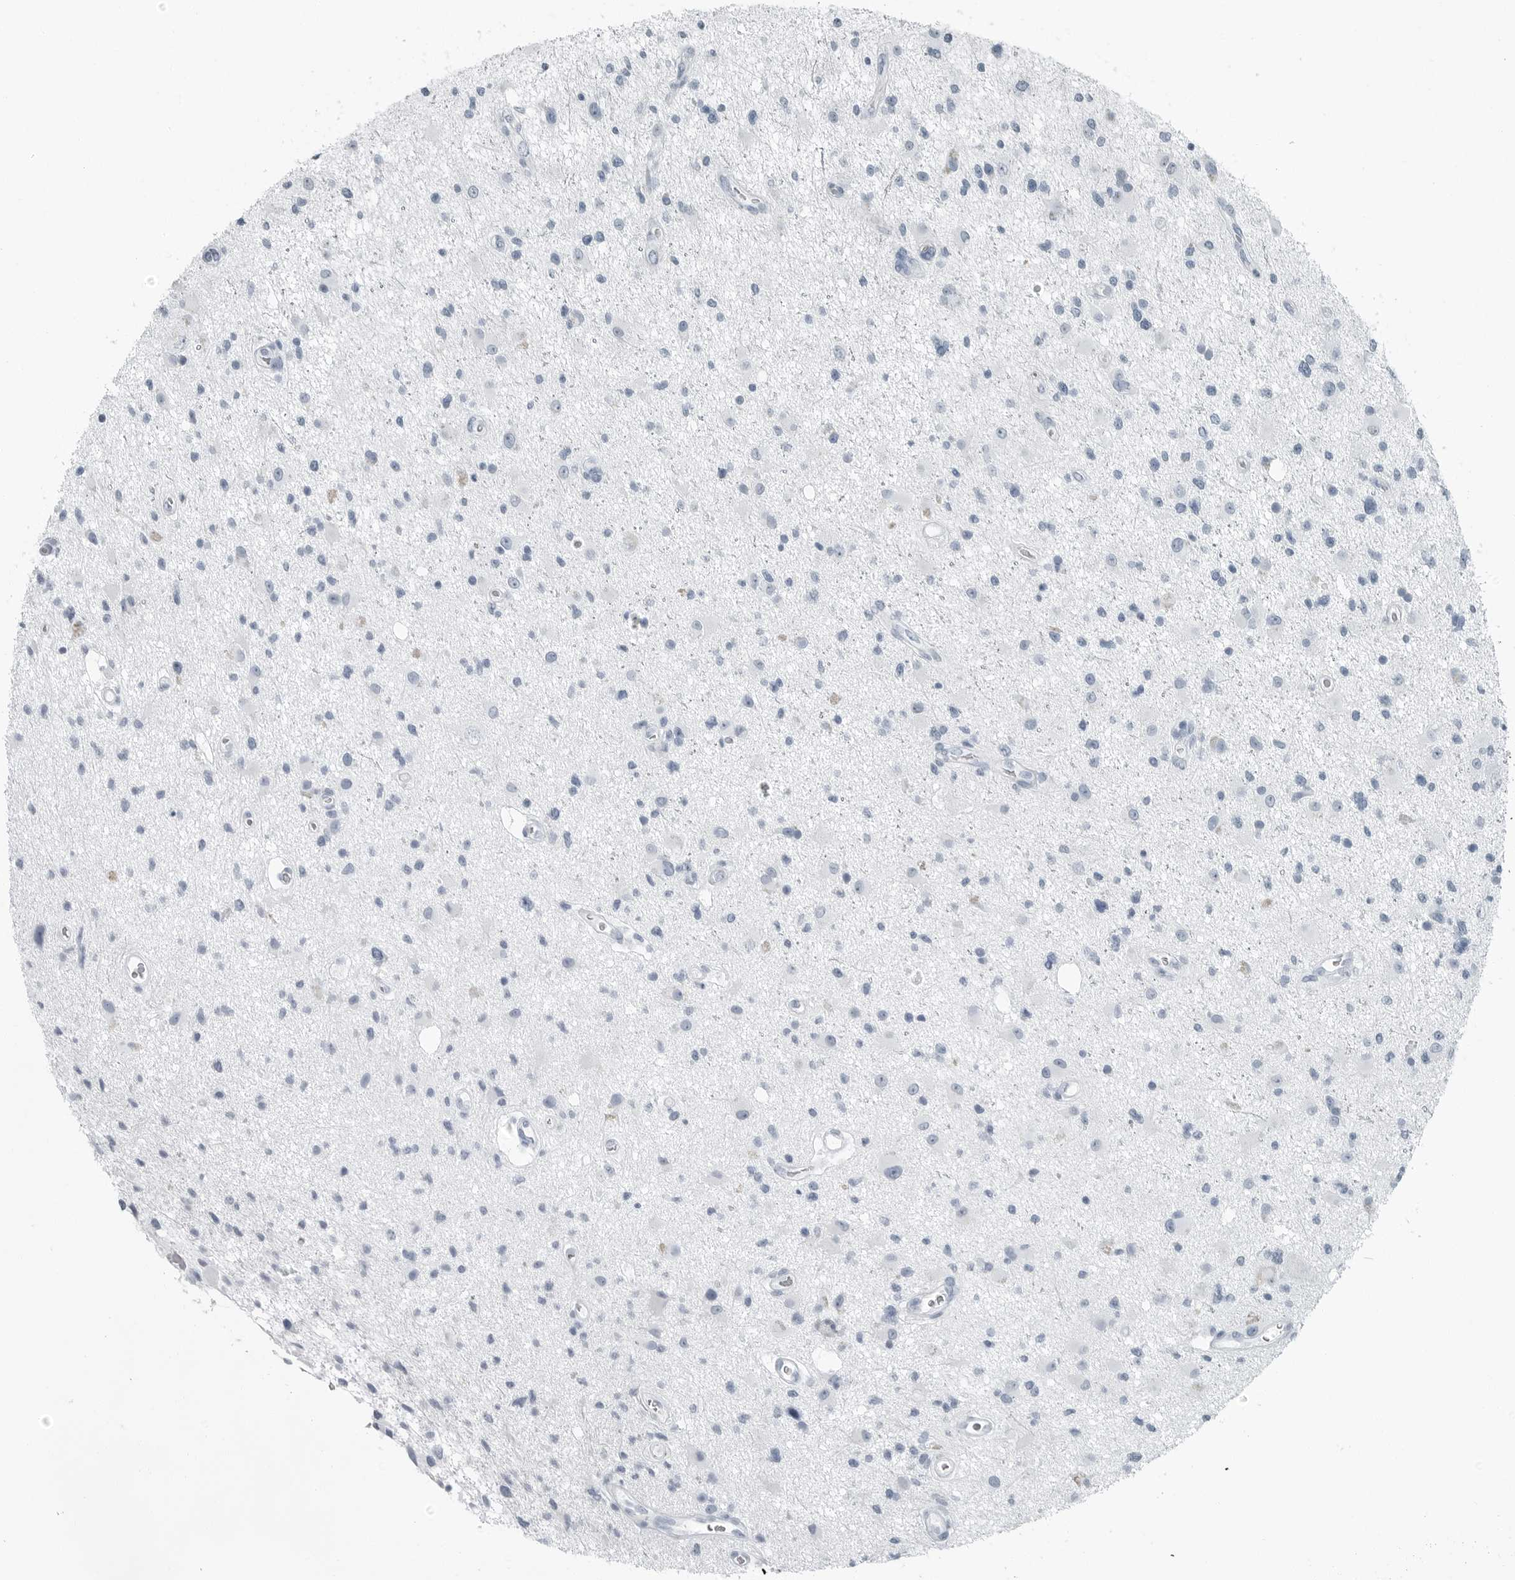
{"staining": {"intensity": "negative", "quantity": "none", "location": "none"}, "tissue": "glioma", "cell_type": "Tumor cells", "image_type": "cancer", "snomed": [{"axis": "morphology", "description": "Glioma, malignant, High grade"}, {"axis": "topography", "description": "Brain"}], "caption": "This is a micrograph of immunohistochemistry staining of glioma, which shows no staining in tumor cells.", "gene": "FABP6", "patient": {"sex": "male", "age": 33}}